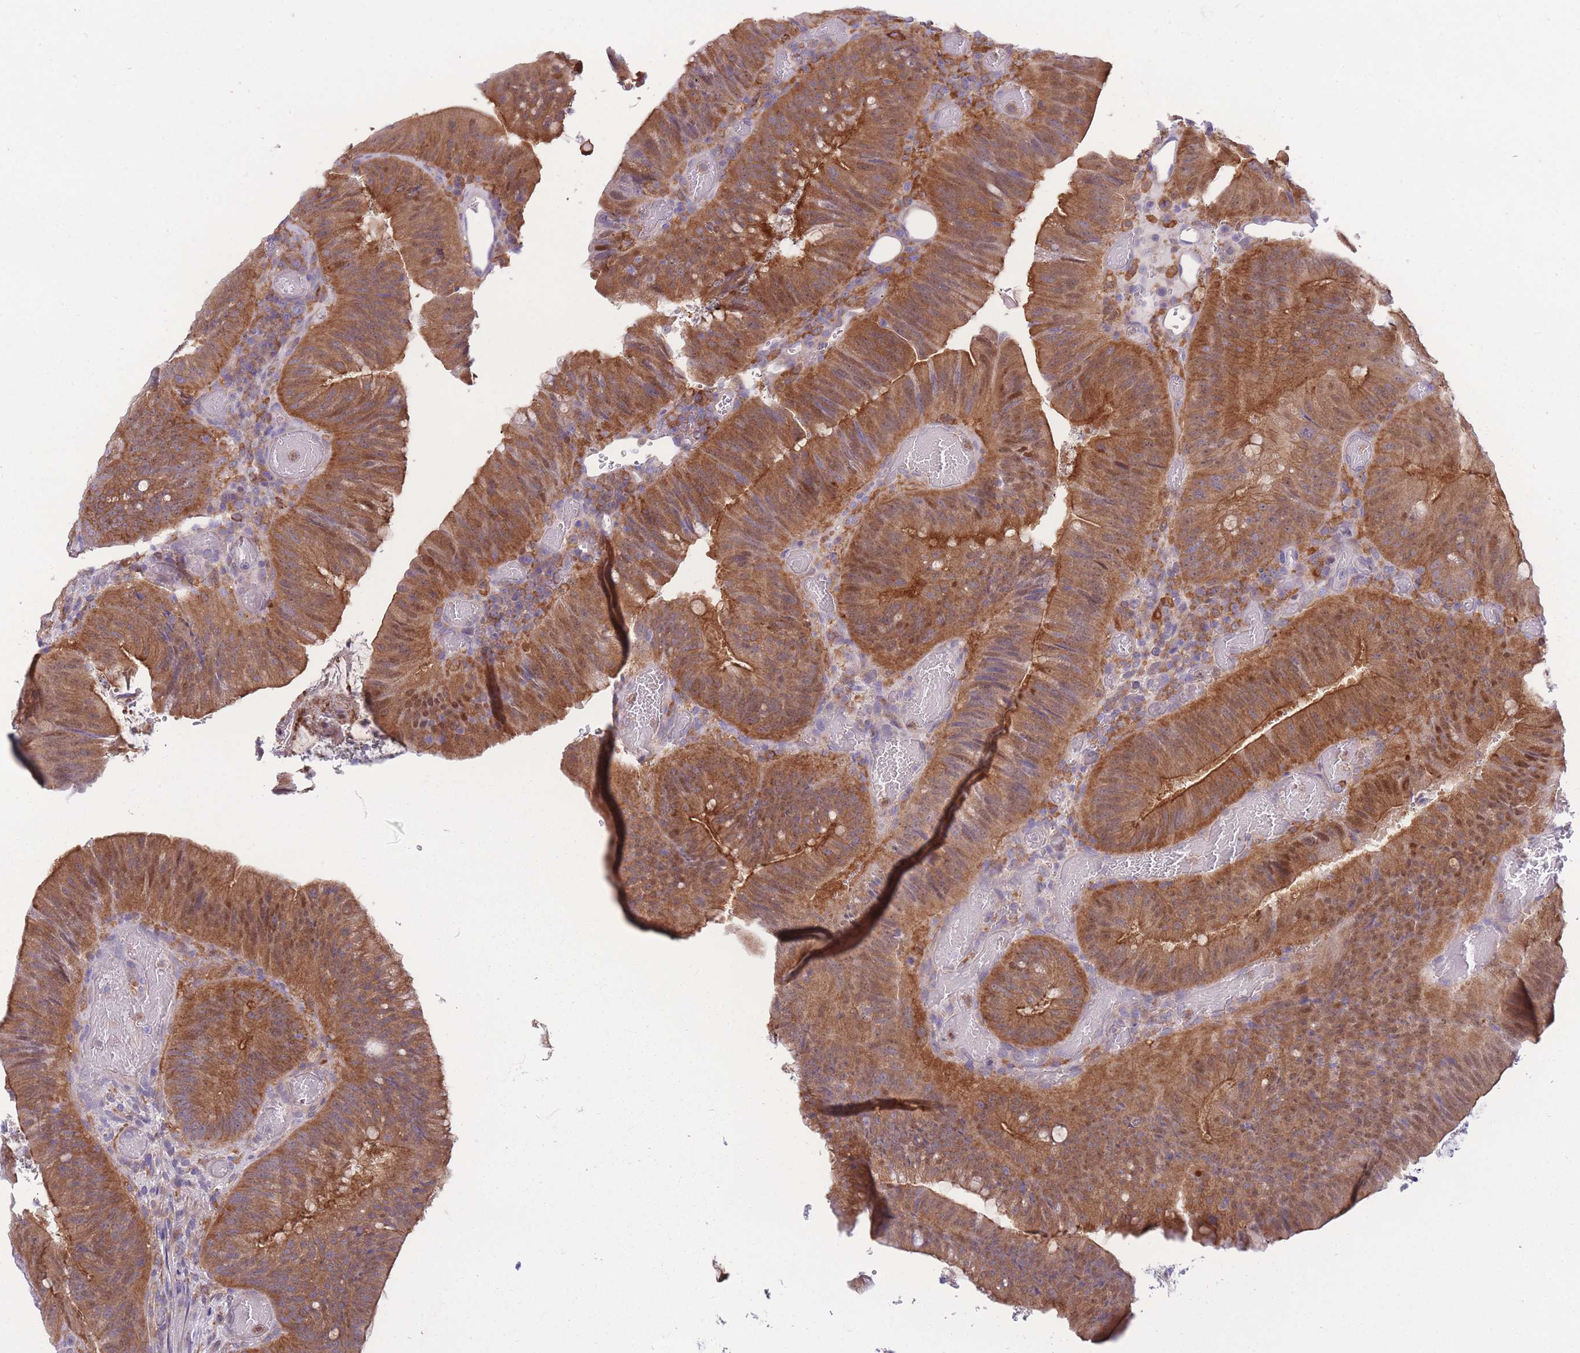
{"staining": {"intensity": "moderate", "quantity": ">75%", "location": "cytoplasmic/membranous,nuclear"}, "tissue": "colorectal cancer", "cell_type": "Tumor cells", "image_type": "cancer", "snomed": [{"axis": "morphology", "description": "Adenocarcinoma, NOS"}, {"axis": "topography", "description": "Colon"}], "caption": "The photomicrograph displays a brown stain indicating the presence of a protein in the cytoplasmic/membranous and nuclear of tumor cells in adenocarcinoma (colorectal).", "gene": "NAMPT", "patient": {"sex": "female", "age": 43}}